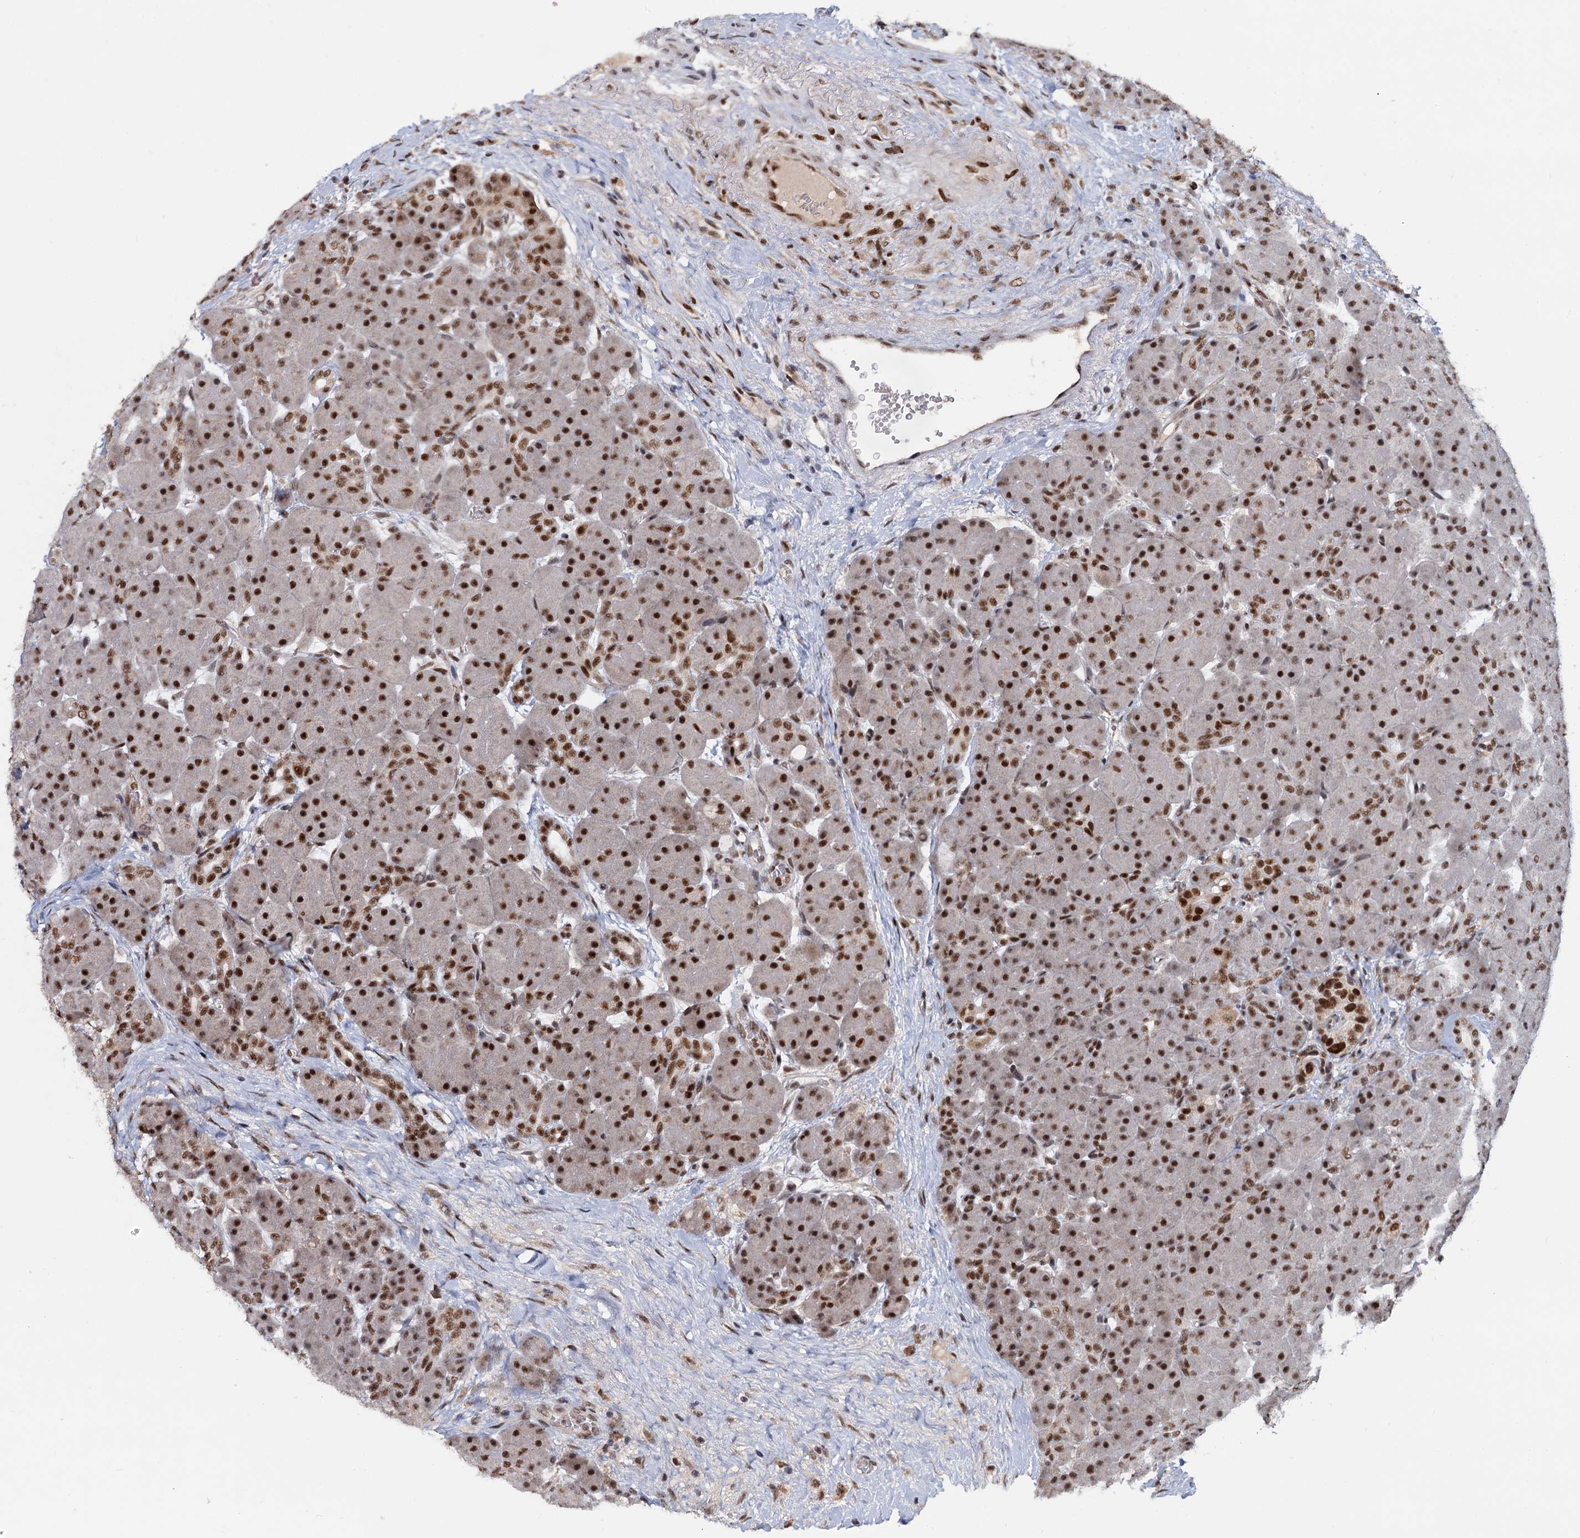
{"staining": {"intensity": "moderate", "quantity": ">75%", "location": "nuclear"}, "tissue": "pancreas", "cell_type": "Exocrine glandular cells", "image_type": "normal", "snomed": [{"axis": "morphology", "description": "Normal tissue, NOS"}, {"axis": "topography", "description": "Pancreas"}], "caption": "Moderate nuclear staining for a protein is seen in about >75% of exocrine glandular cells of unremarkable pancreas using immunohistochemistry (IHC).", "gene": "WBP4", "patient": {"sex": "male", "age": 66}}